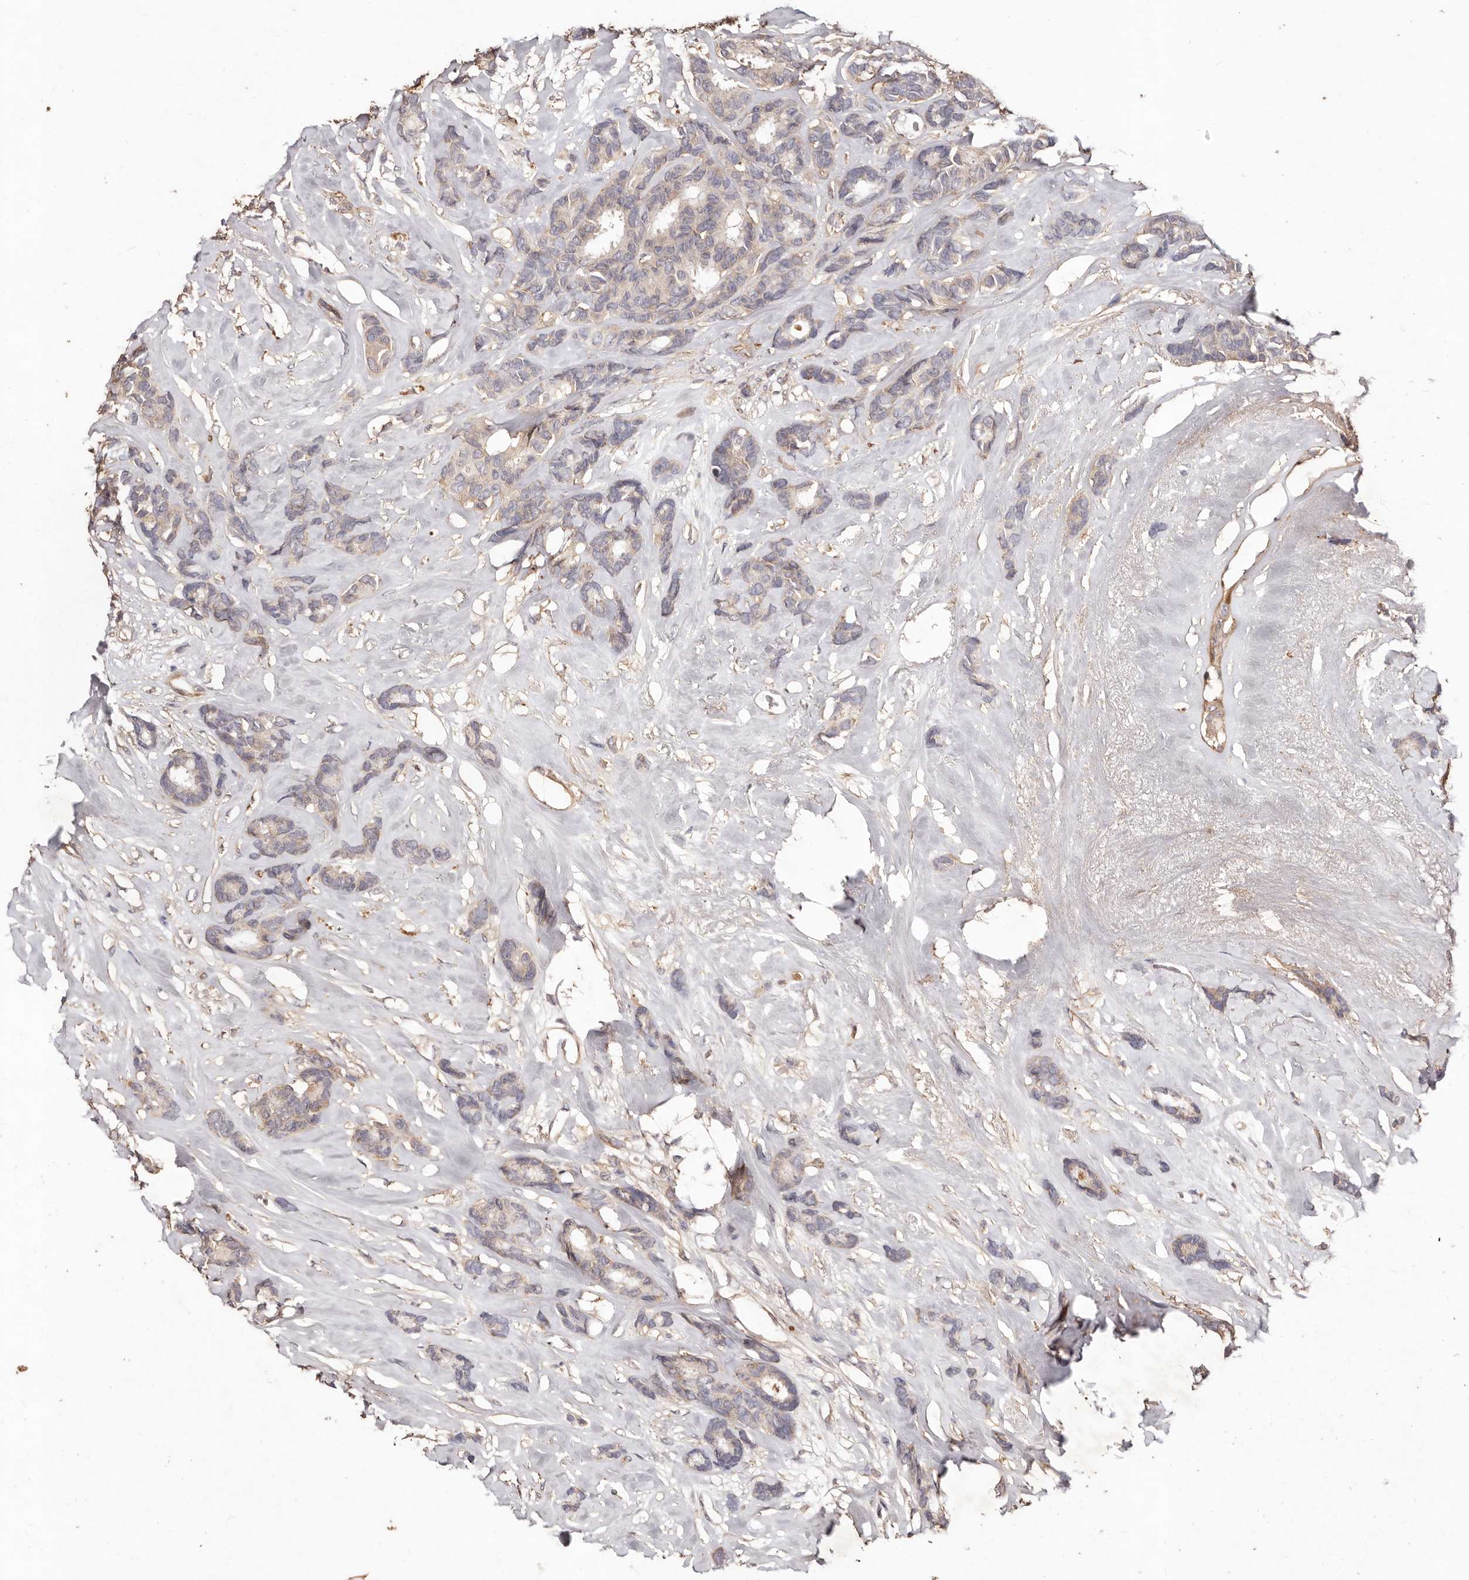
{"staining": {"intensity": "weak", "quantity": "<25%", "location": "cytoplasmic/membranous"}, "tissue": "breast cancer", "cell_type": "Tumor cells", "image_type": "cancer", "snomed": [{"axis": "morphology", "description": "Duct carcinoma"}, {"axis": "topography", "description": "Breast"}], "caption": "The IHC histopathology image has no significant positivity in tumor cells of breast cancer (infiltrating ductal carcinoma) tissue. (DAB (3,3'-diaminobenzidine) IHC with hematoxylin counter stain).", "gene": "CCL14", "patient": {"sex": "female", "age": 87}}